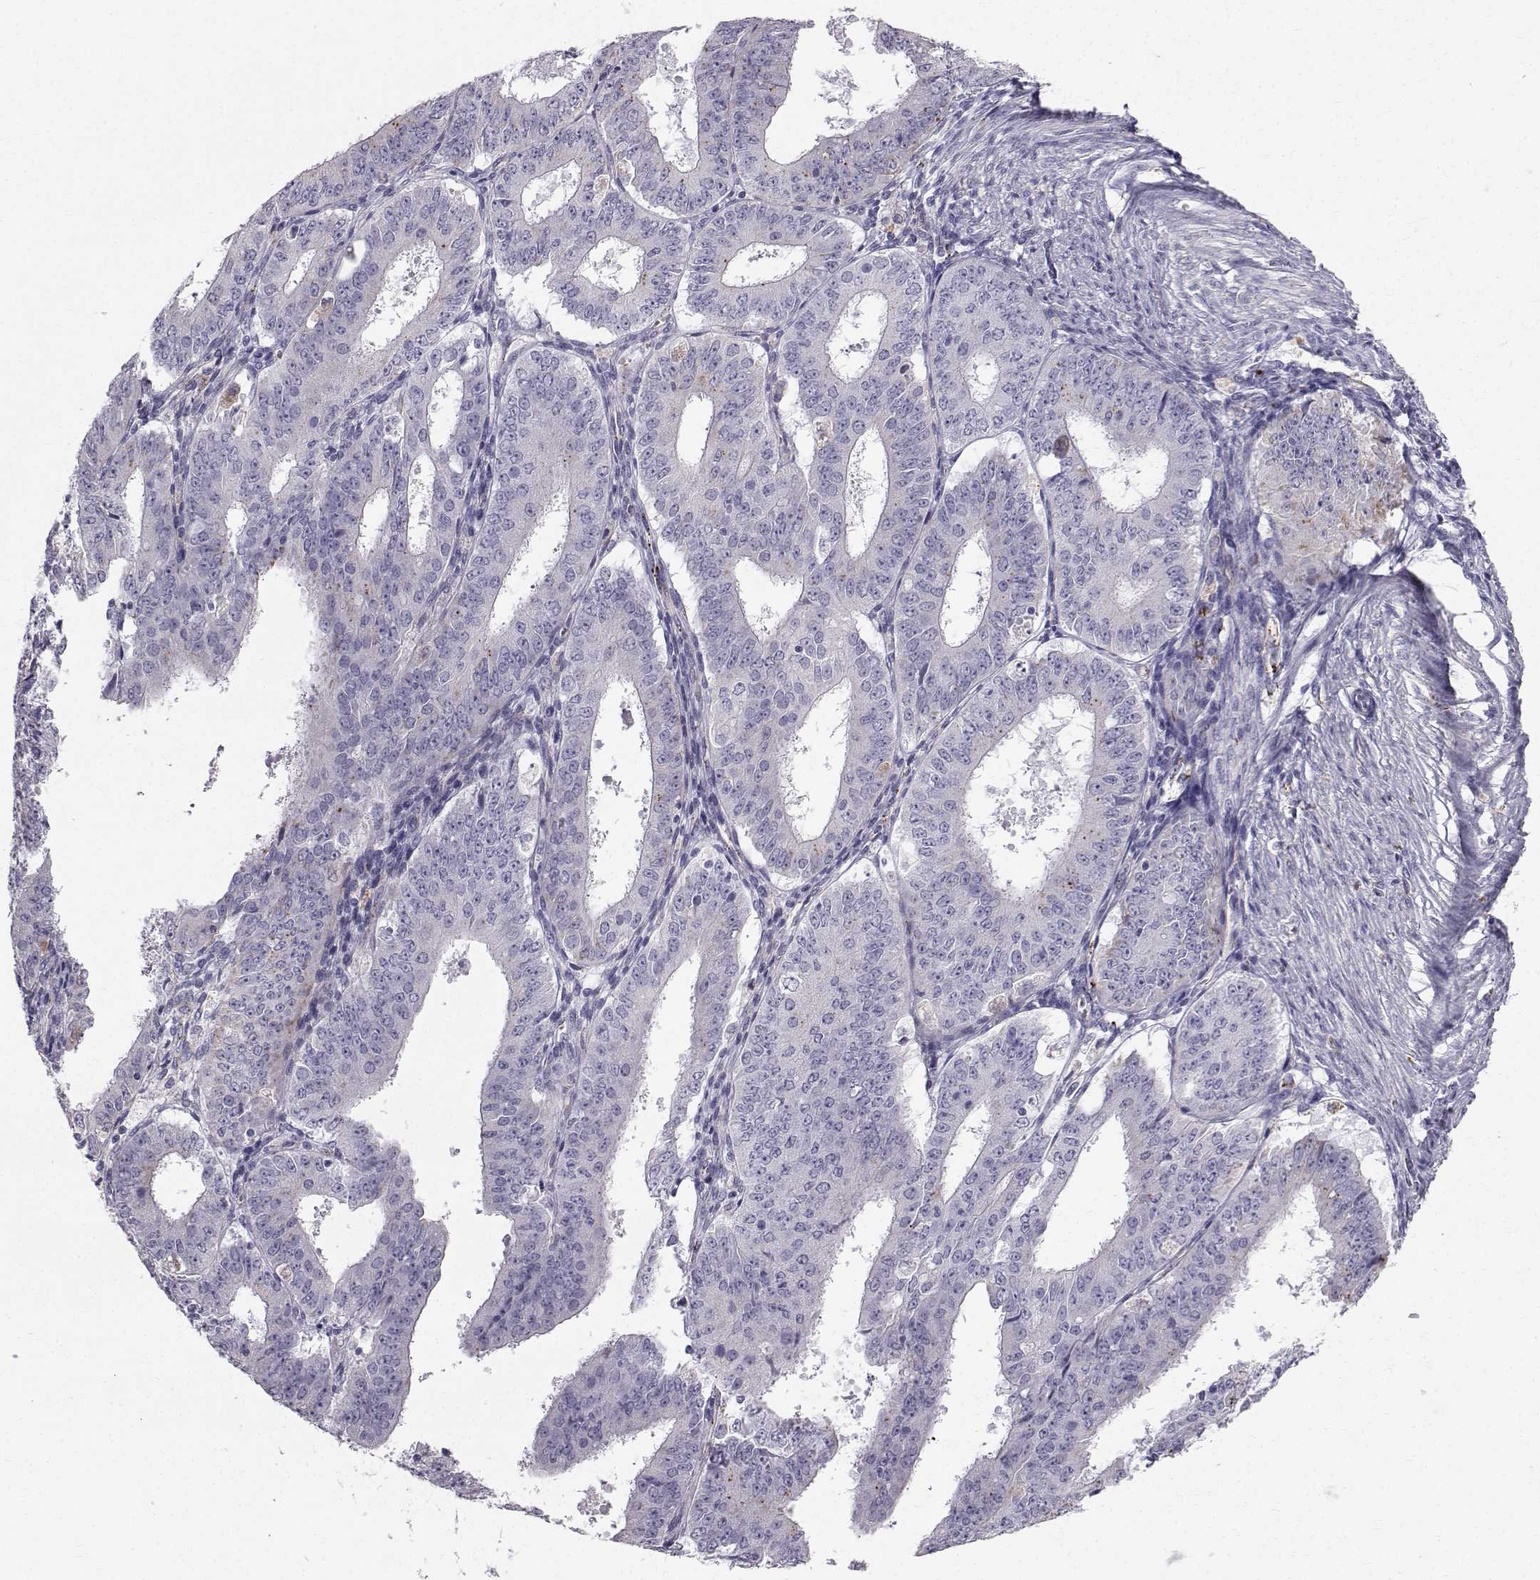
{"staining": {"intensity": "negative", "quantity": "none", "location": "none"}, "tissue": "ovarian cancer", "cell_type": "Tumor cells", "image_type": "cancer", "snomed": [{"axis": "morphology", "description": "Carcinoma, endometroid"}, {"axis": "topography", "description": "Ovary"}], "caption": "Immunohistochemical staining of ovarian cancer demonstrates no significant positivity in tumor cells.", "gene": "CALCR", "patient": {"sex": "female", "age": 42}}